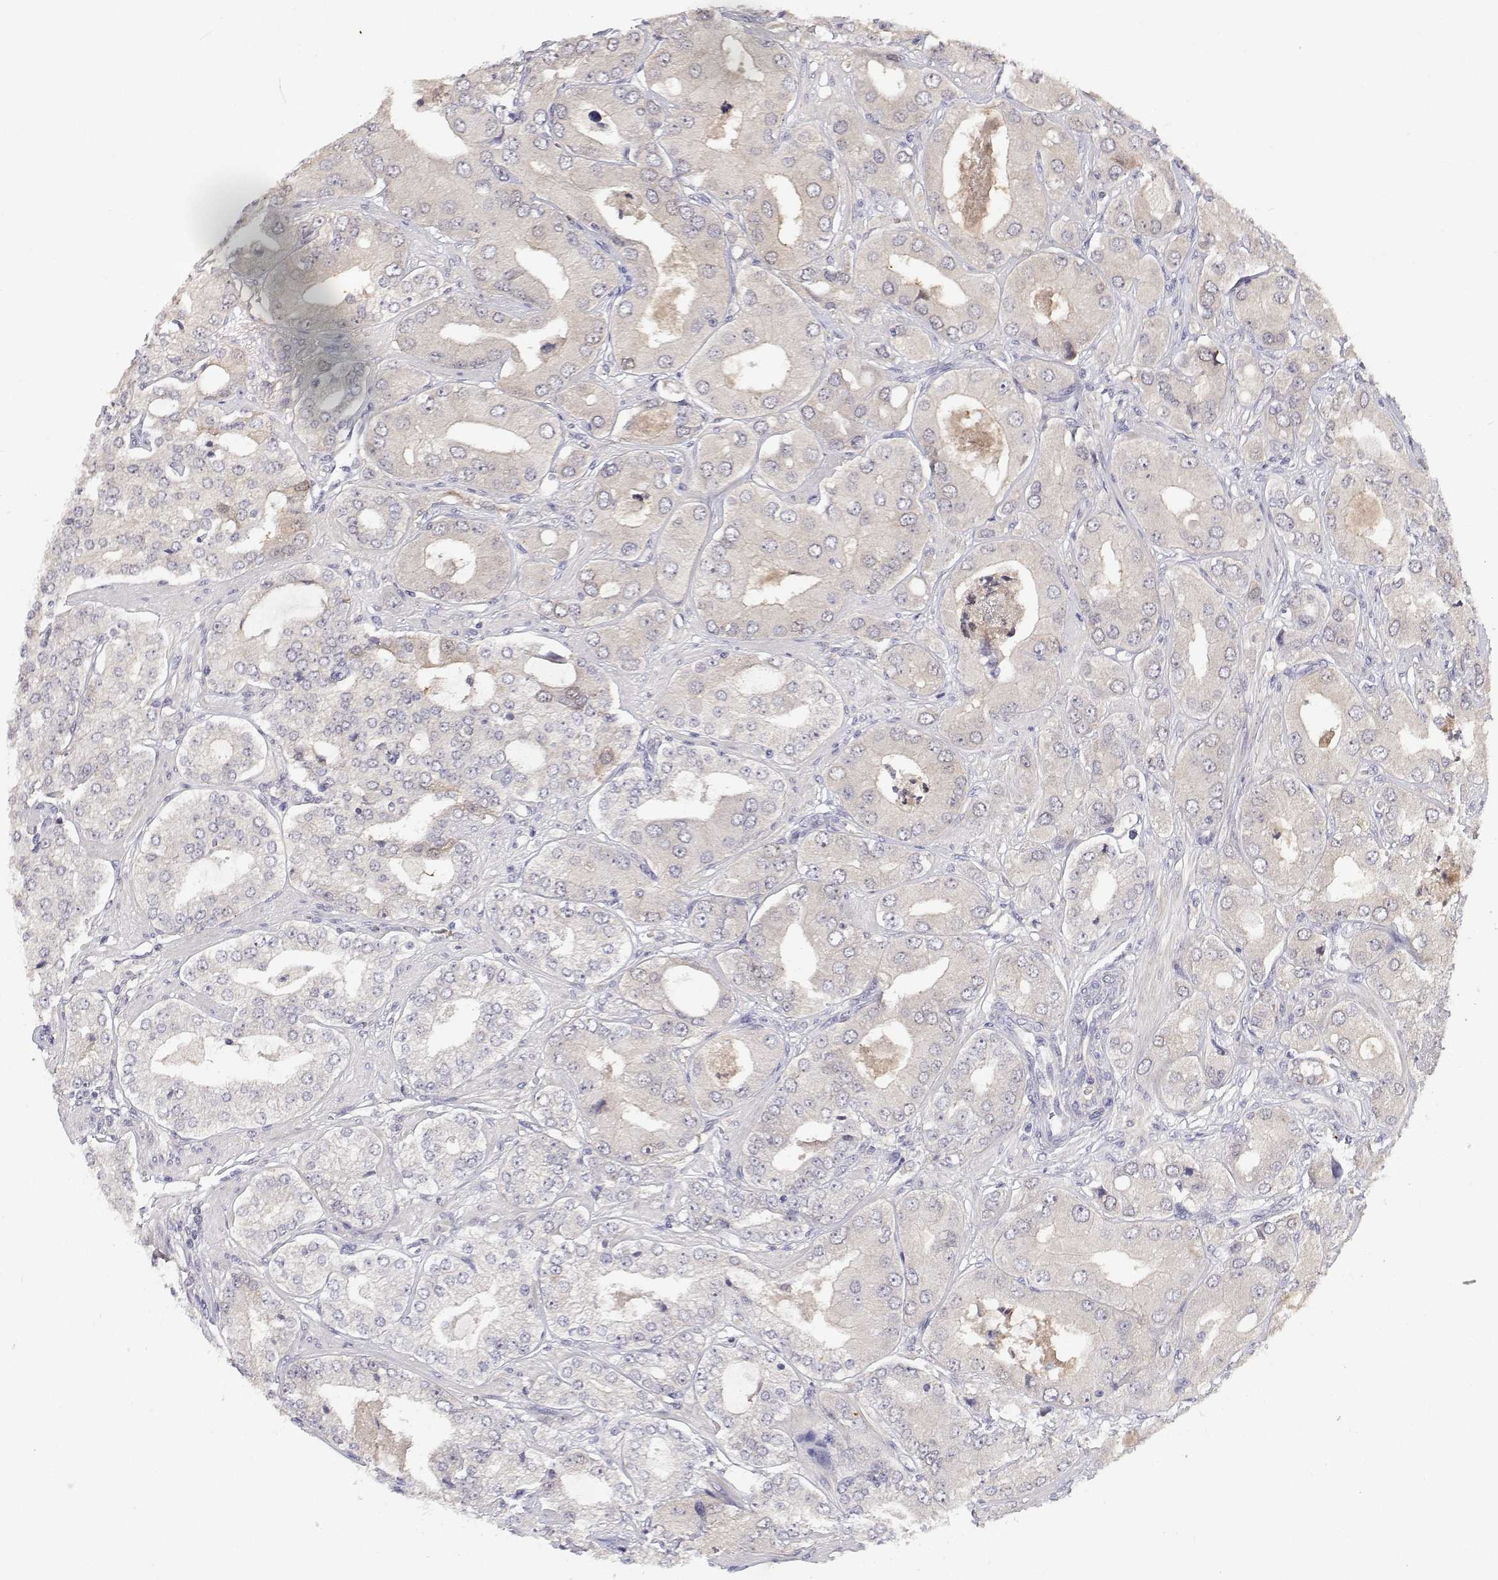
{"staining": {"intensity": "negative", "quantity": "none", "location": "none"}, "tissue": "prostate cancer", "cell_type": "Tumor cells", "image_type": "cancer", "snomed": [{"axis": "morphology", "description": "Adenocarcinoma, Low grade"}, {"axis": "topography", "description": "Prostate"}], "caption": "Low-grade adenocarcinoma (prostate) stained for a protein using immunohistochemistry (IHC) demonstrates no positivity tumor cells.", "gene": "MYPN", "patient": {"sex": "male", "age": 60}}